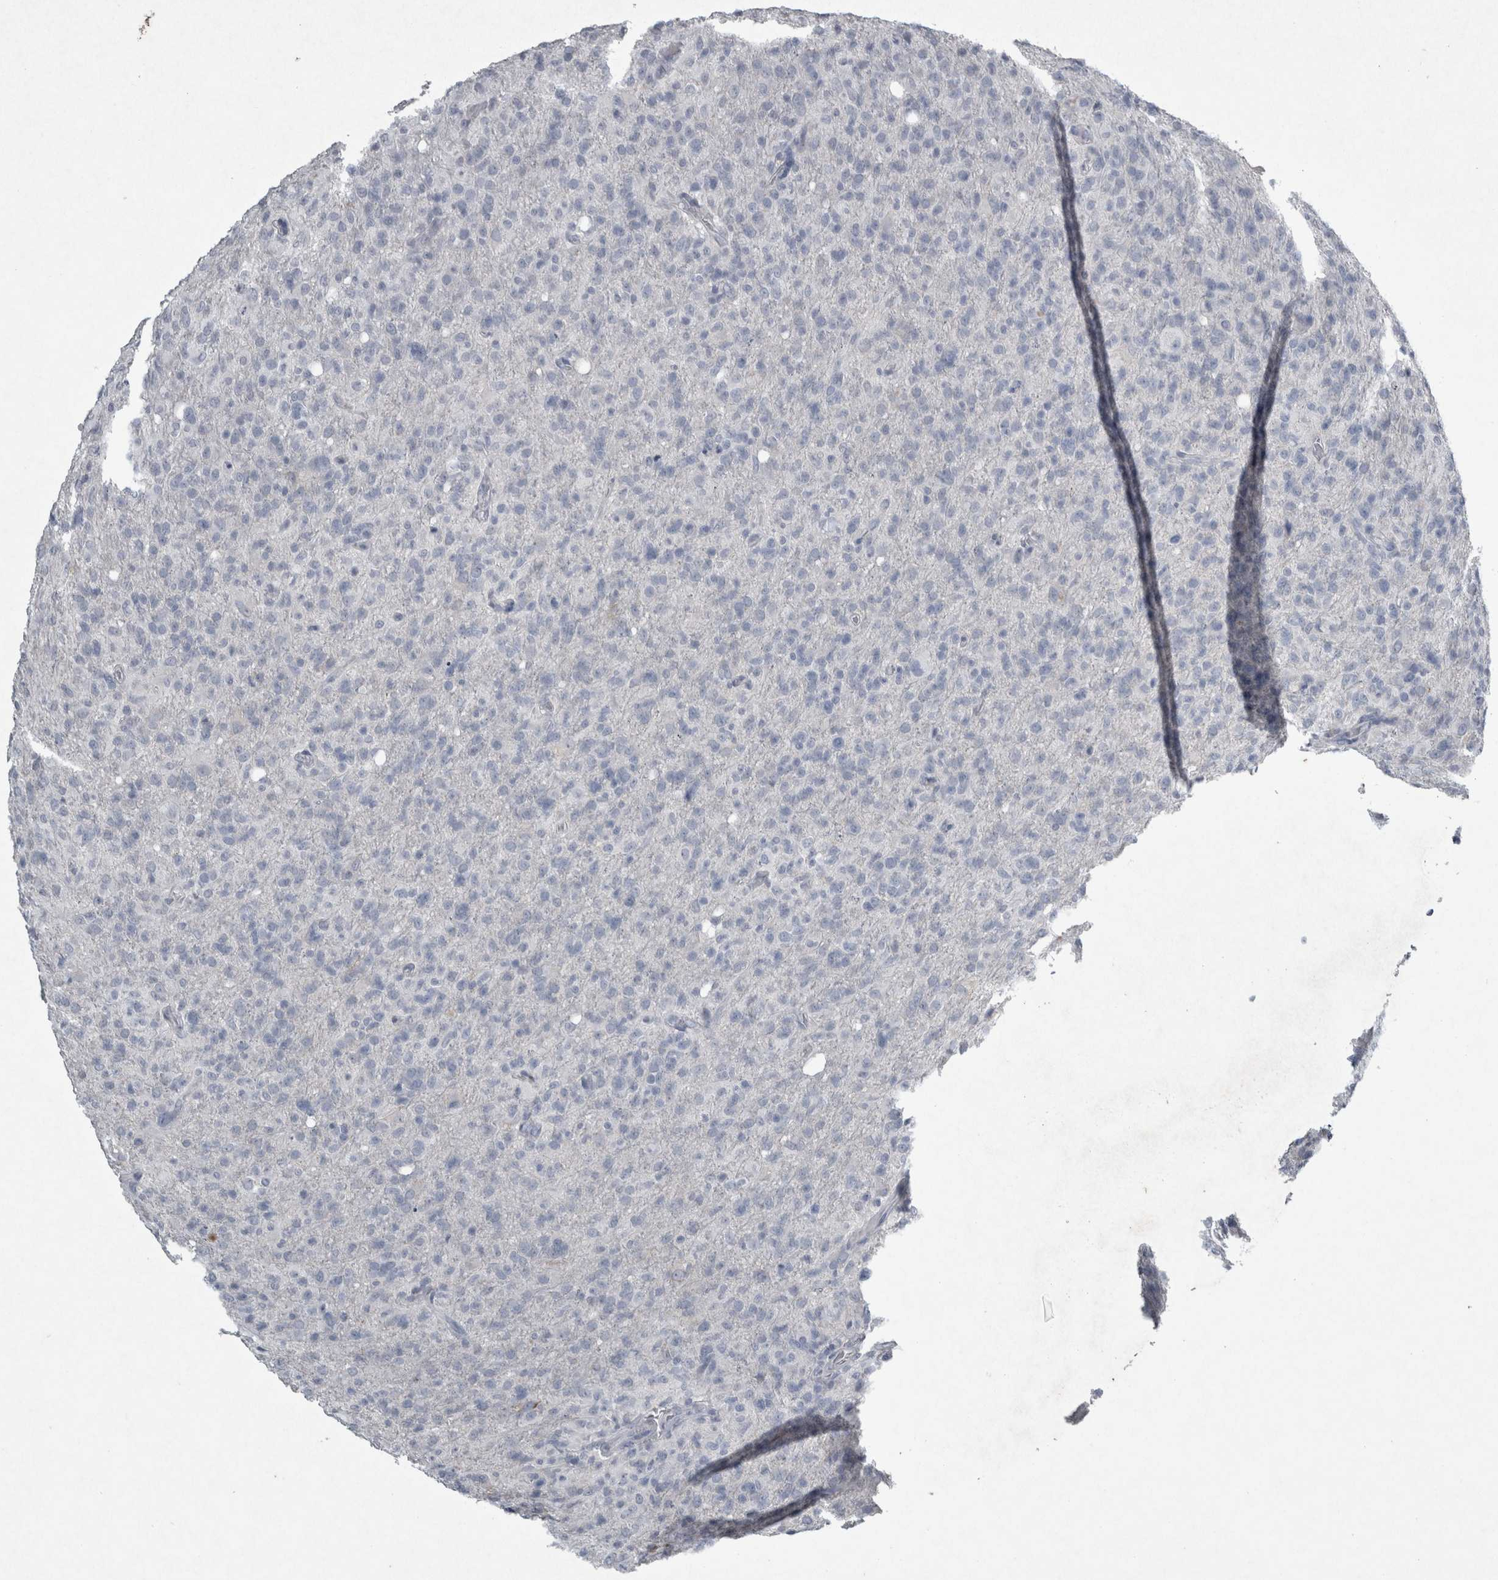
{"staining": {"intensity": "negative", "quantity": "none", "location": "none"}, "tissue": "glioma", "cell_type": "Tumor cells", "image_type": "cancer", "snomed": [{"axis": "morphology", "description": "Glioma, malignant, High grade"}, {"axis": "topography", "description": "Brain"}], "caption": "Tumor cells show no significant positivity in high-grade glioma (malignant).", "gene": "PDX1", "patient": {"sex": "female", "age": 57}}